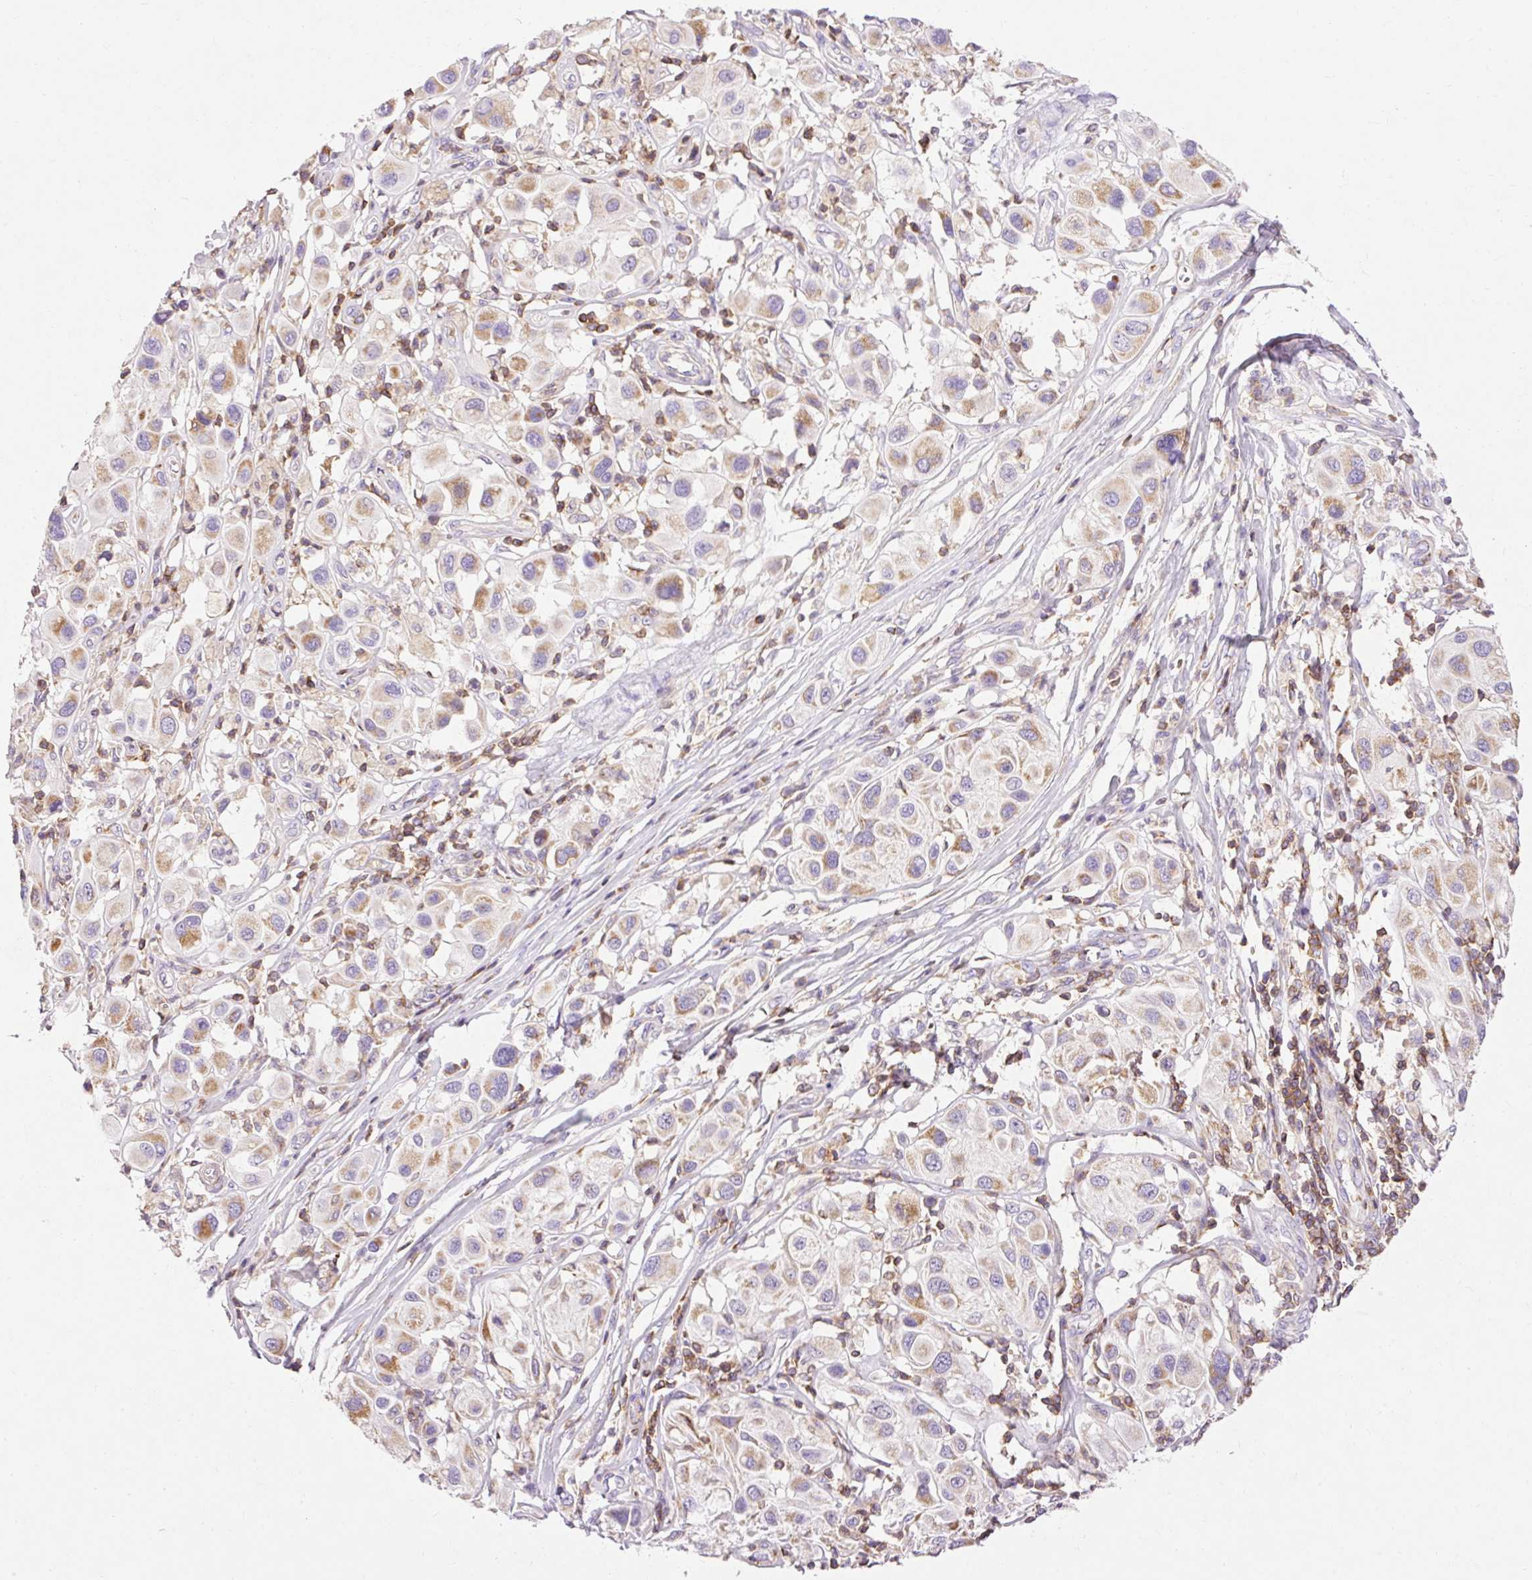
{"staining": {"intensity": "weak", "quantity": "25%-75%", "location": "cytoplasmic/membranous"}, "tissue": "melanoma", "cell_type": "Tumor cells", "image_type": "cancer", "snomed": [{"axis": "morphology", "description": "Malignant melanoma, Metastatic site"}, {"axis": "topography", "description": "Skin"}], "caption": "Immunohistochemistry (DAB (3,3'-diaminobenzidine)) staining of human malignant melanoma (metastatic site) displays weak cytoplasmic/membranous protein staining in about 25%-75% of tumor cells.", "gene": "IMMT", "patient": {"sex": "male", "age": 41}}